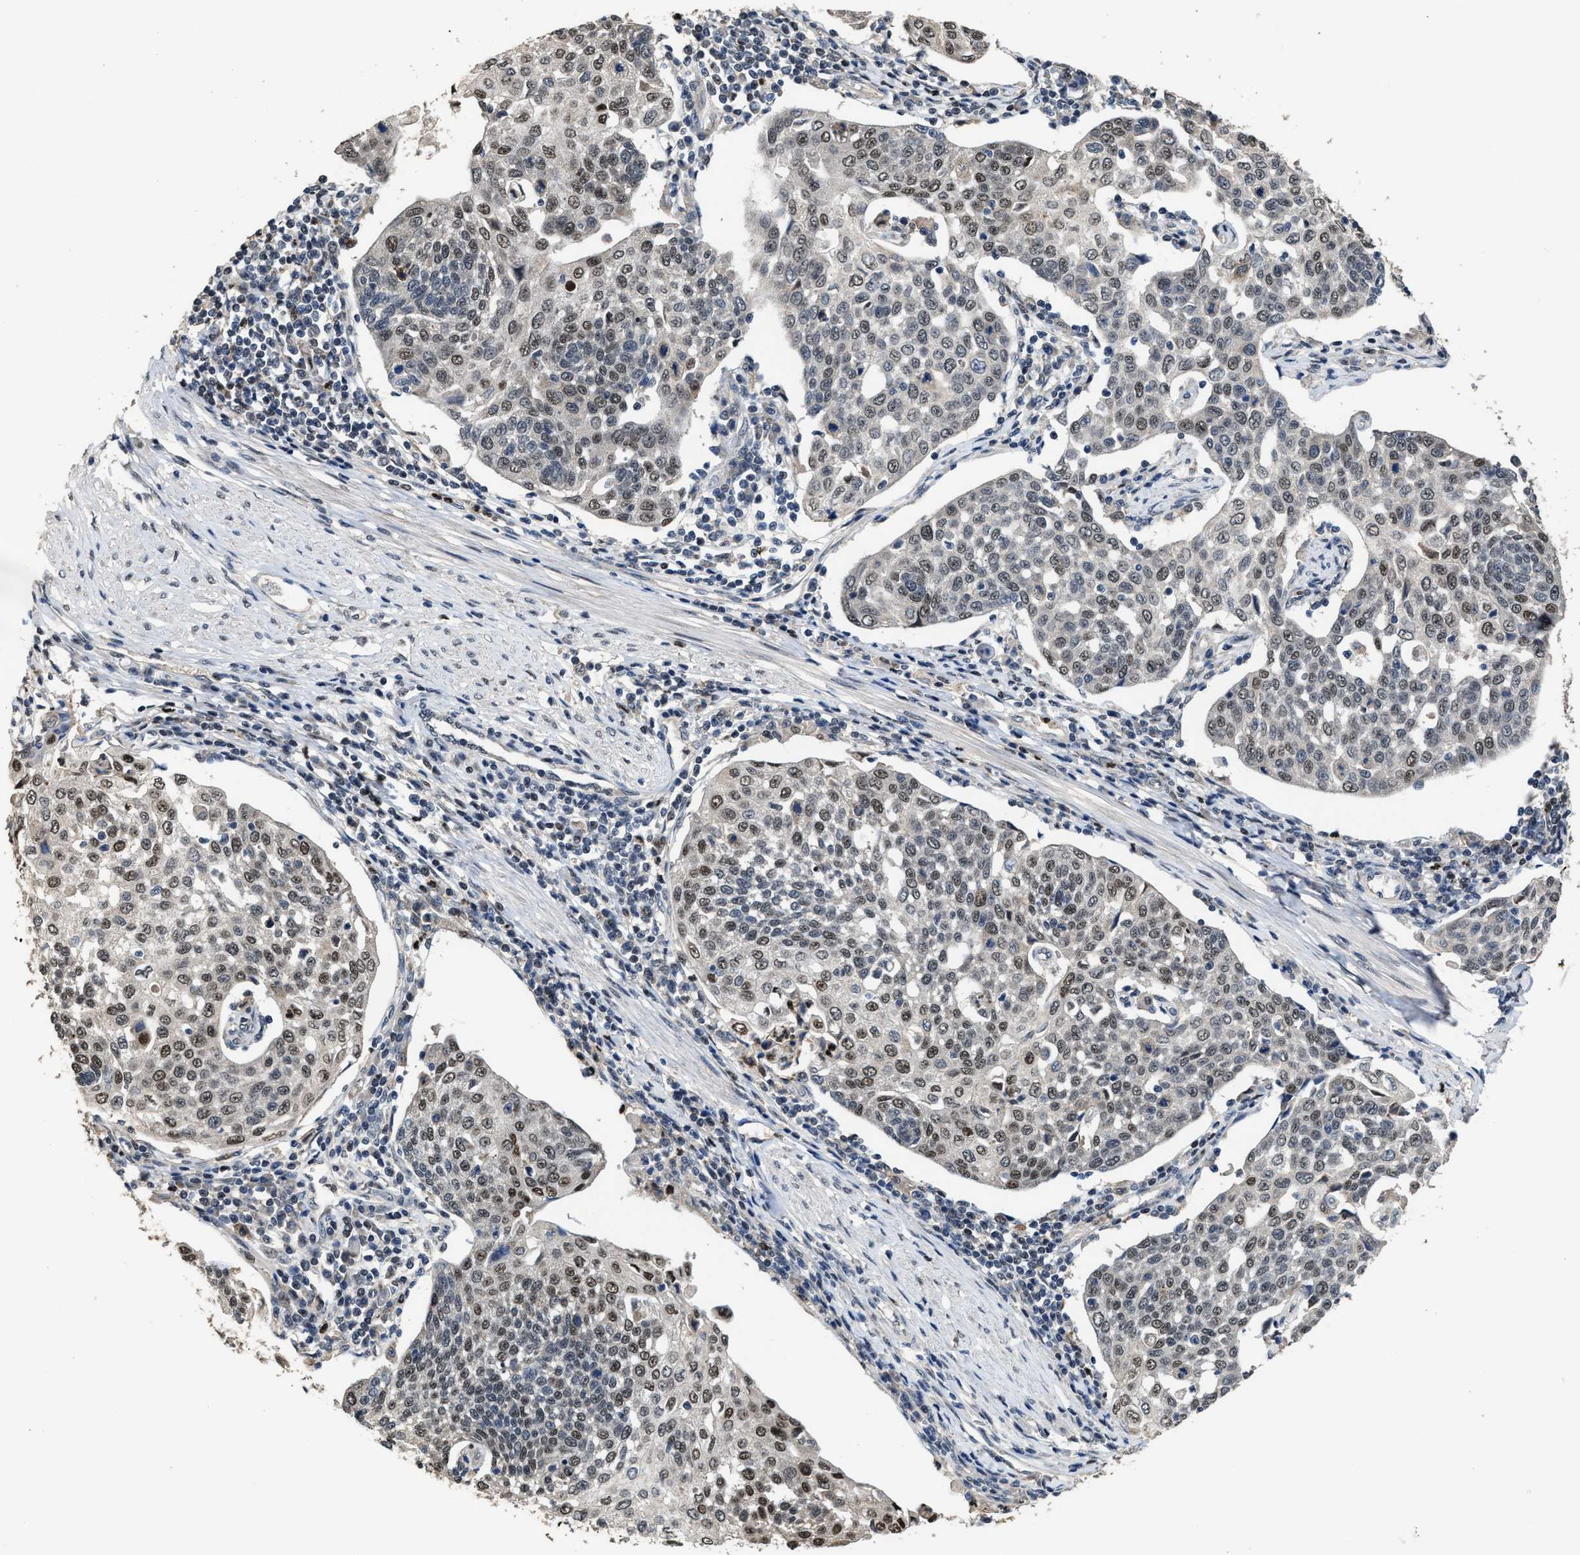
{"staining": {"intensity": "moderate", "quantity": ">75%", "location": "nuclear"}, "tissue": "cervical cancer", "cell_type": "Tumor cells", "image_type": "cancer", "snomed": [{"axis": "morphology", "description": "Squamous cell carcinoma, NOS"}, {"axis": "topography", "description": "Cervix"}], "caption": "A medium amount of moderate nuclear expression is seen in approximately >75% of tumor cells in cervical squamous cell carcinoma tissue.", "gene": "ZNF20", "patient": {"sex": "female", "age": 34}}